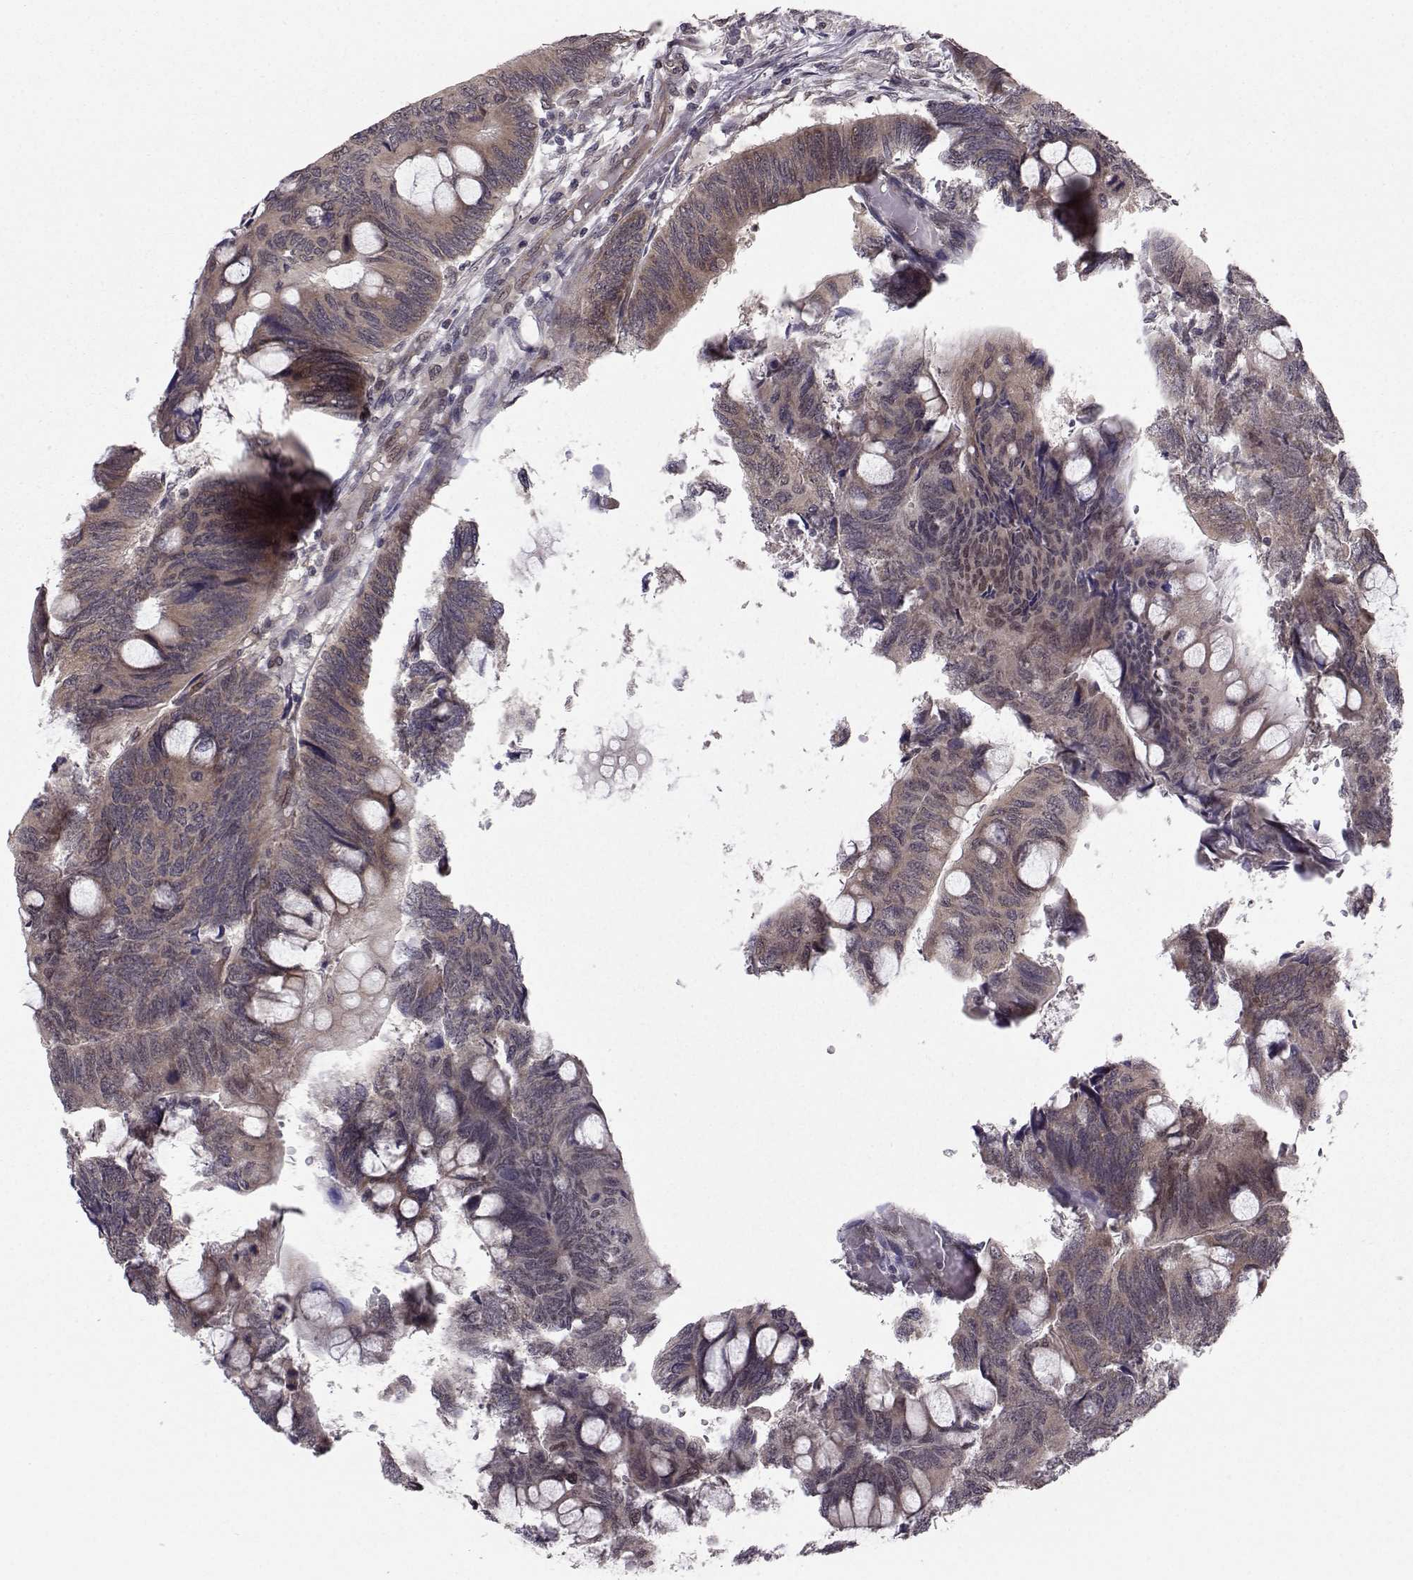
{"staining": {"intensity": "moderate", "quantity": "25%-75%", "location": "cytoplasmic/membranous"}, "tissue": "colorectal cancer", "cell_type": "Tumor cells", "image_type": "cancer", "snomed": [{"axis": "morphology", "description": "Normal tissue, NOS"}, {"axis": "morphology", "description": "Adenocarcinoma, NOS"}, {"axis": "topography", "description": "Rectum"}], "caption": "Approximately 25%-75% of tumor cells in colorectal cancer (adenocarcinoma) demonstrate moderate cytoplasmic/membranous protein expression as visualized by brown immunohistochemical staining.", "gene": "PKN2", "patient": {"sex": "male", "age": 92}}